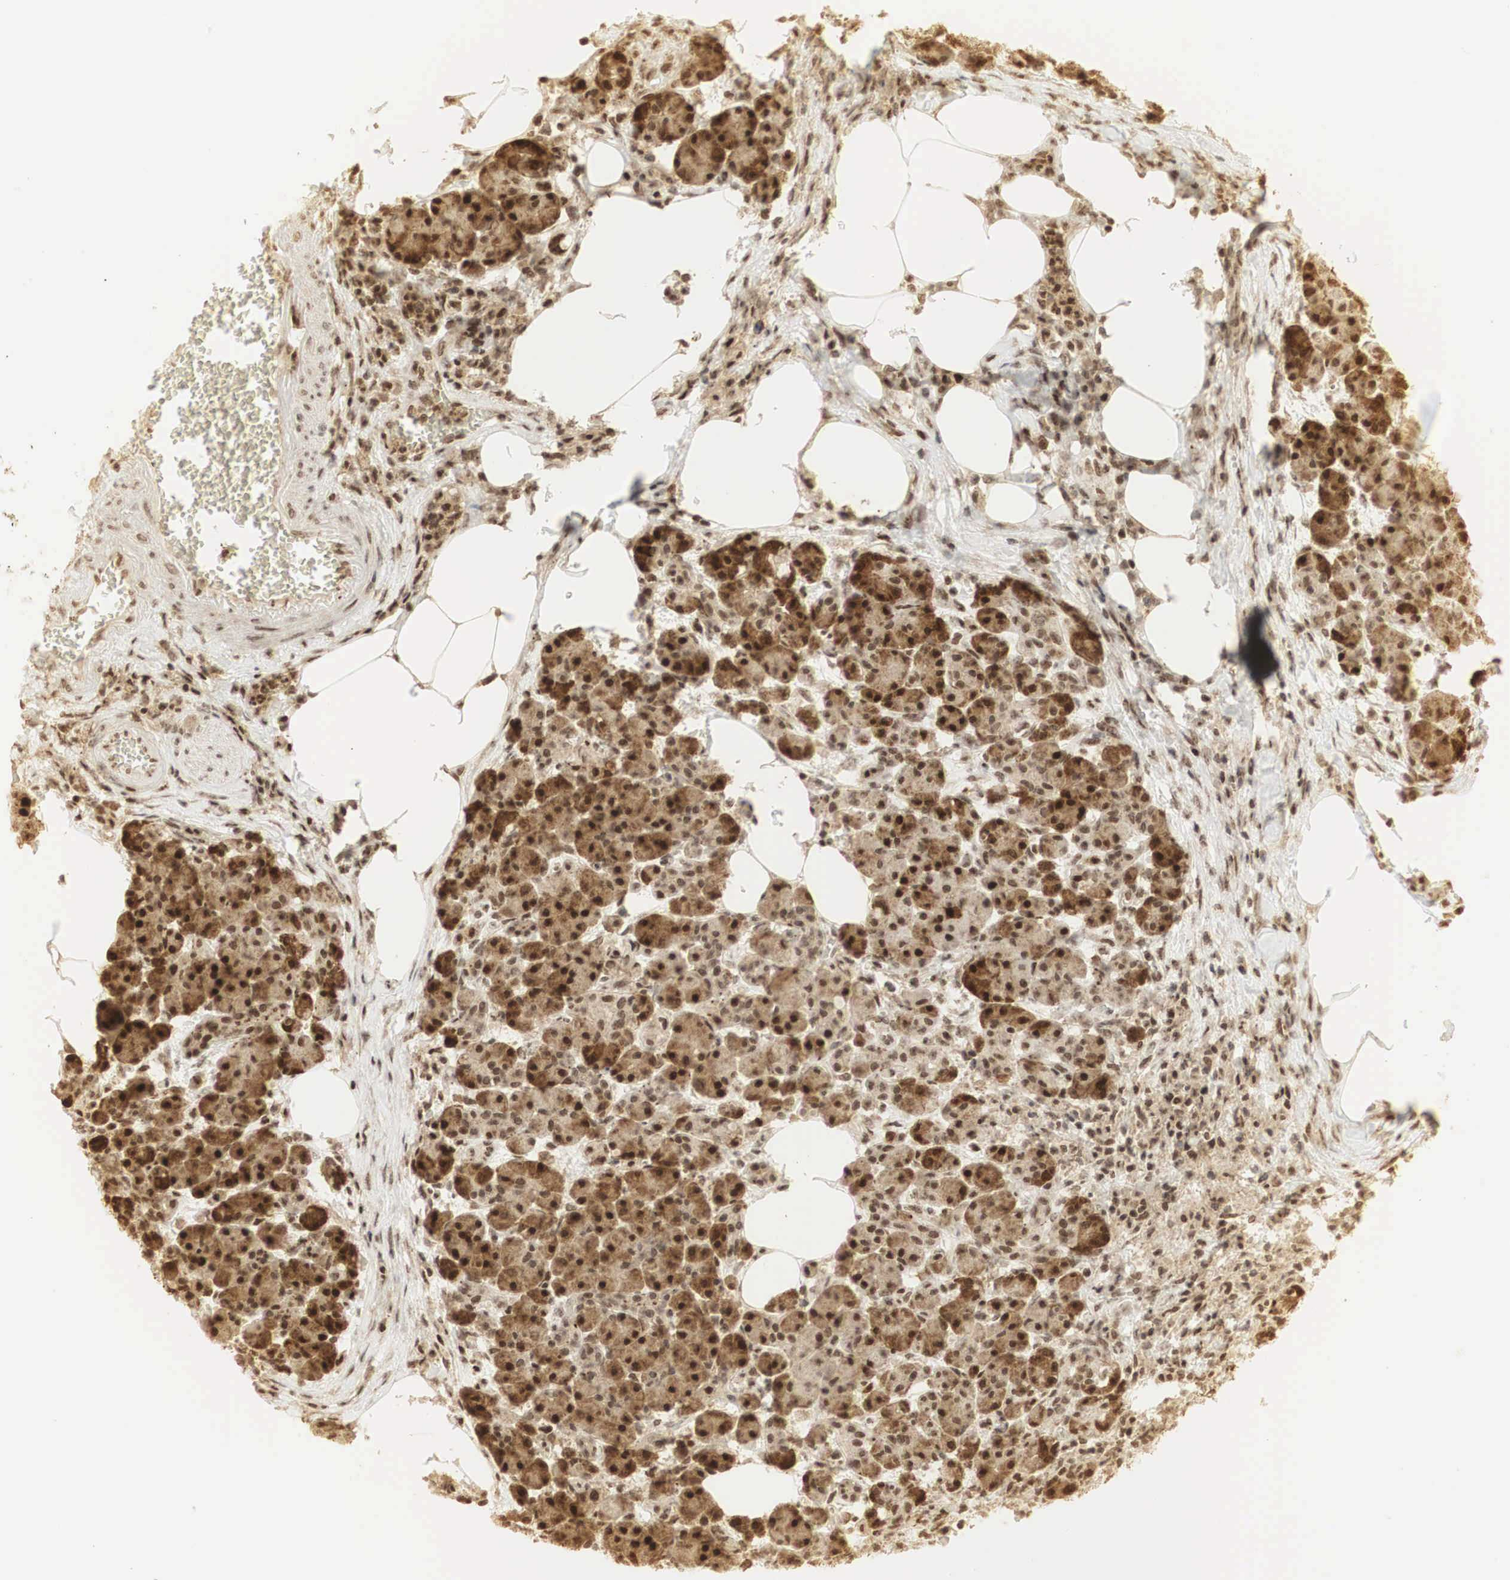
{"staining": {"intensity": "moderate", "quantity": ">75%", "location": "cytoplasmic/membranous,nuclear"}, "tissue": "pancreas", "cell_type": "Exocrine glandular cells", "image_type": "normal", "snomed": [{"axis": "morphology", "description": "Normal tissue, NOS"}, {"axis": "topography", "description": "Pancreas"}], "caption": "Protein analysis of unremarkable pancreas exhibits moderate cytoplasmic/membranous,nuclear staining in about >75% of exocrine glandular cells. Immunohistochemistry stains the protein in brown and the nuclei are stained blue.", "gene": "RNF113A", "patient": {"sex": "female", "age": 73}}